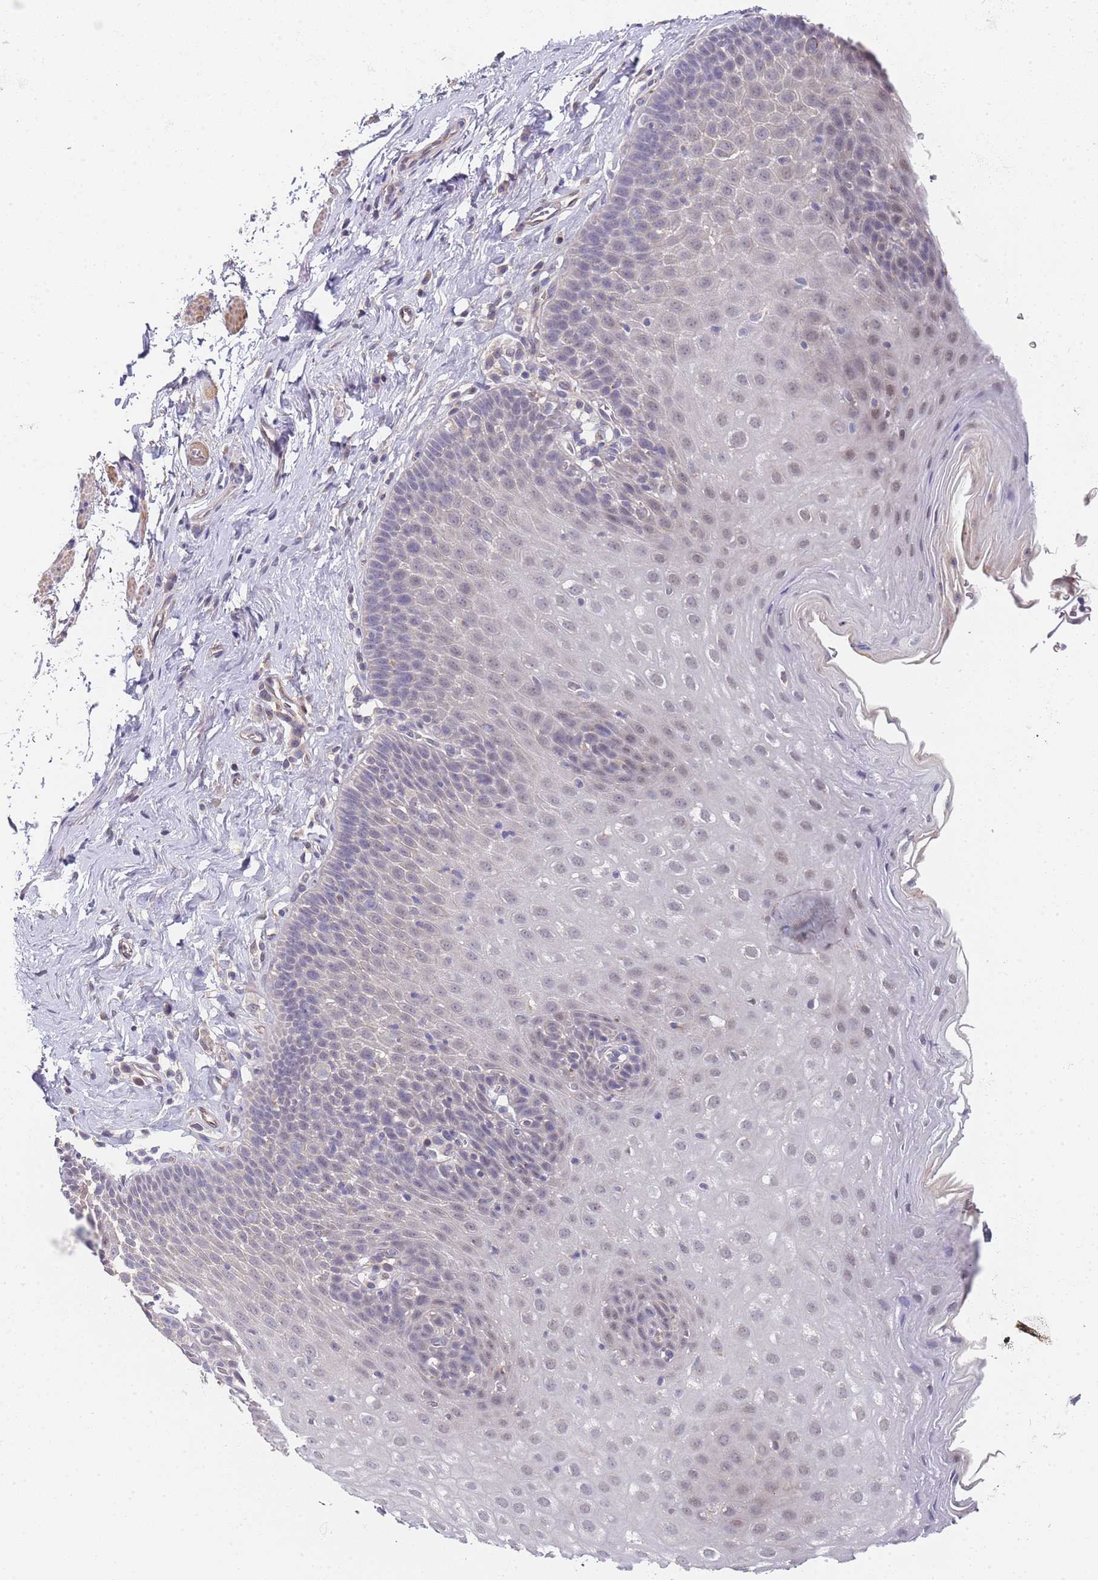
{"staining": {"intensity": "weak", "quantity": "25%-75%", "location": "nuclear"}, "tissue": "esophagus", "cell_type": "Squamous epithelial cells", "image_type": "normal", "snomed": [{"axis": "morphology", "description": "Normal tissue, NOS"}, {"axis": "topography", "description": "Esophagus"}], "caption": "The micrograph reveals staining of normal esophagus, revealing weak nuclear protein staining (brown color) within squamous epithelial cells.", "gene": "B4GALT4", "patient": {"sex": "female", "age": 61}}